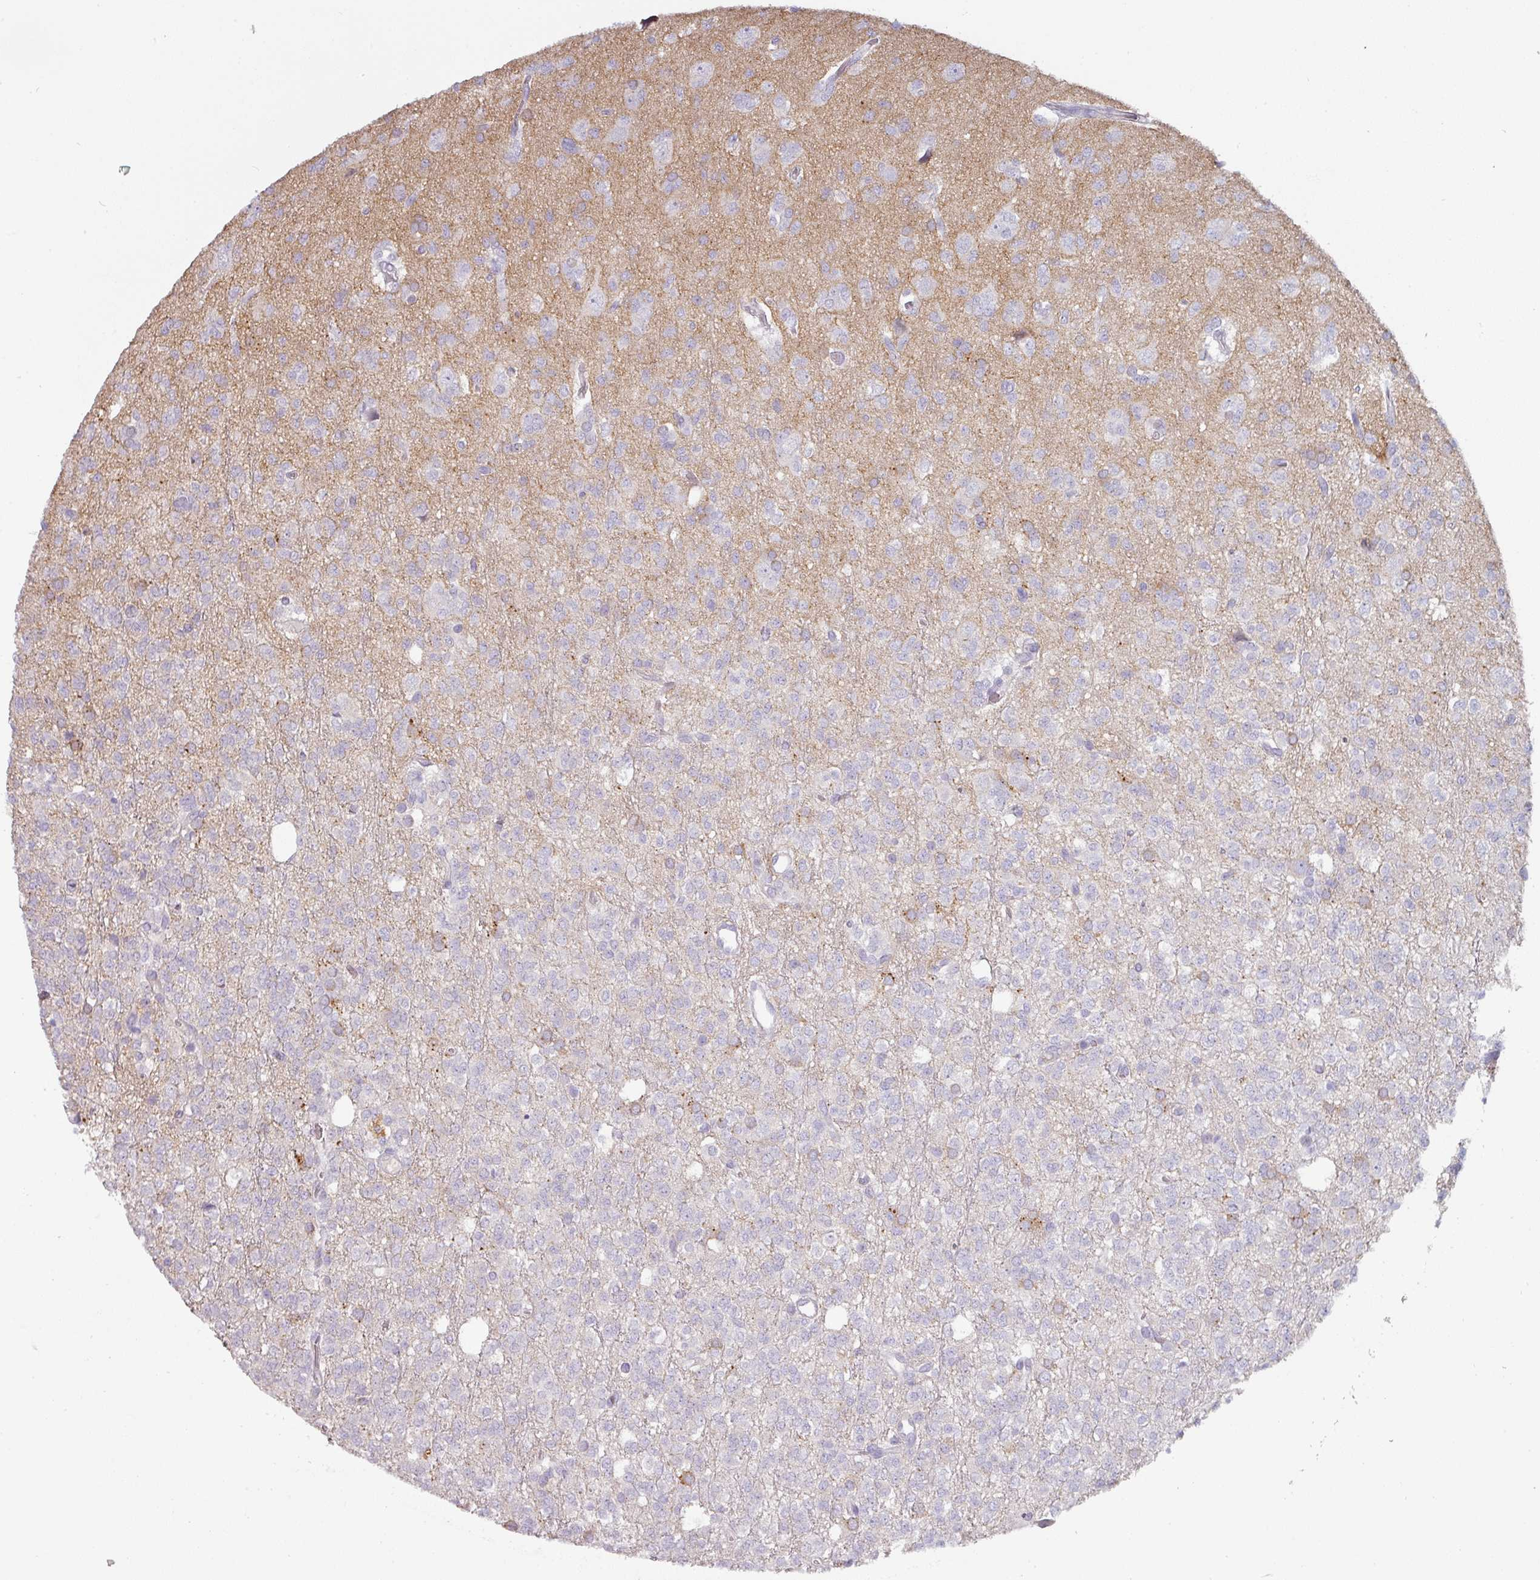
{"staining": {"intensity": "weak", "quantity": "25%-75%", "location": "cytoplasmic/membranous"}, "tissue": "glioma", "cell_type": "Tumor cells", "image_type": "cancer", "snomed": [{"axis": "morphology", "description": "Glioma, malignant, Low grade"}, {"axis": "topography", "description": "Brain"}], "caption": "Protein analysis of glioma tissue shows weak cytoplasmic/membranous expression in approximately 25%-75% of tumor cells.", "gene": "PRODH2", "patient": {"sex": "female", "age": 33}}